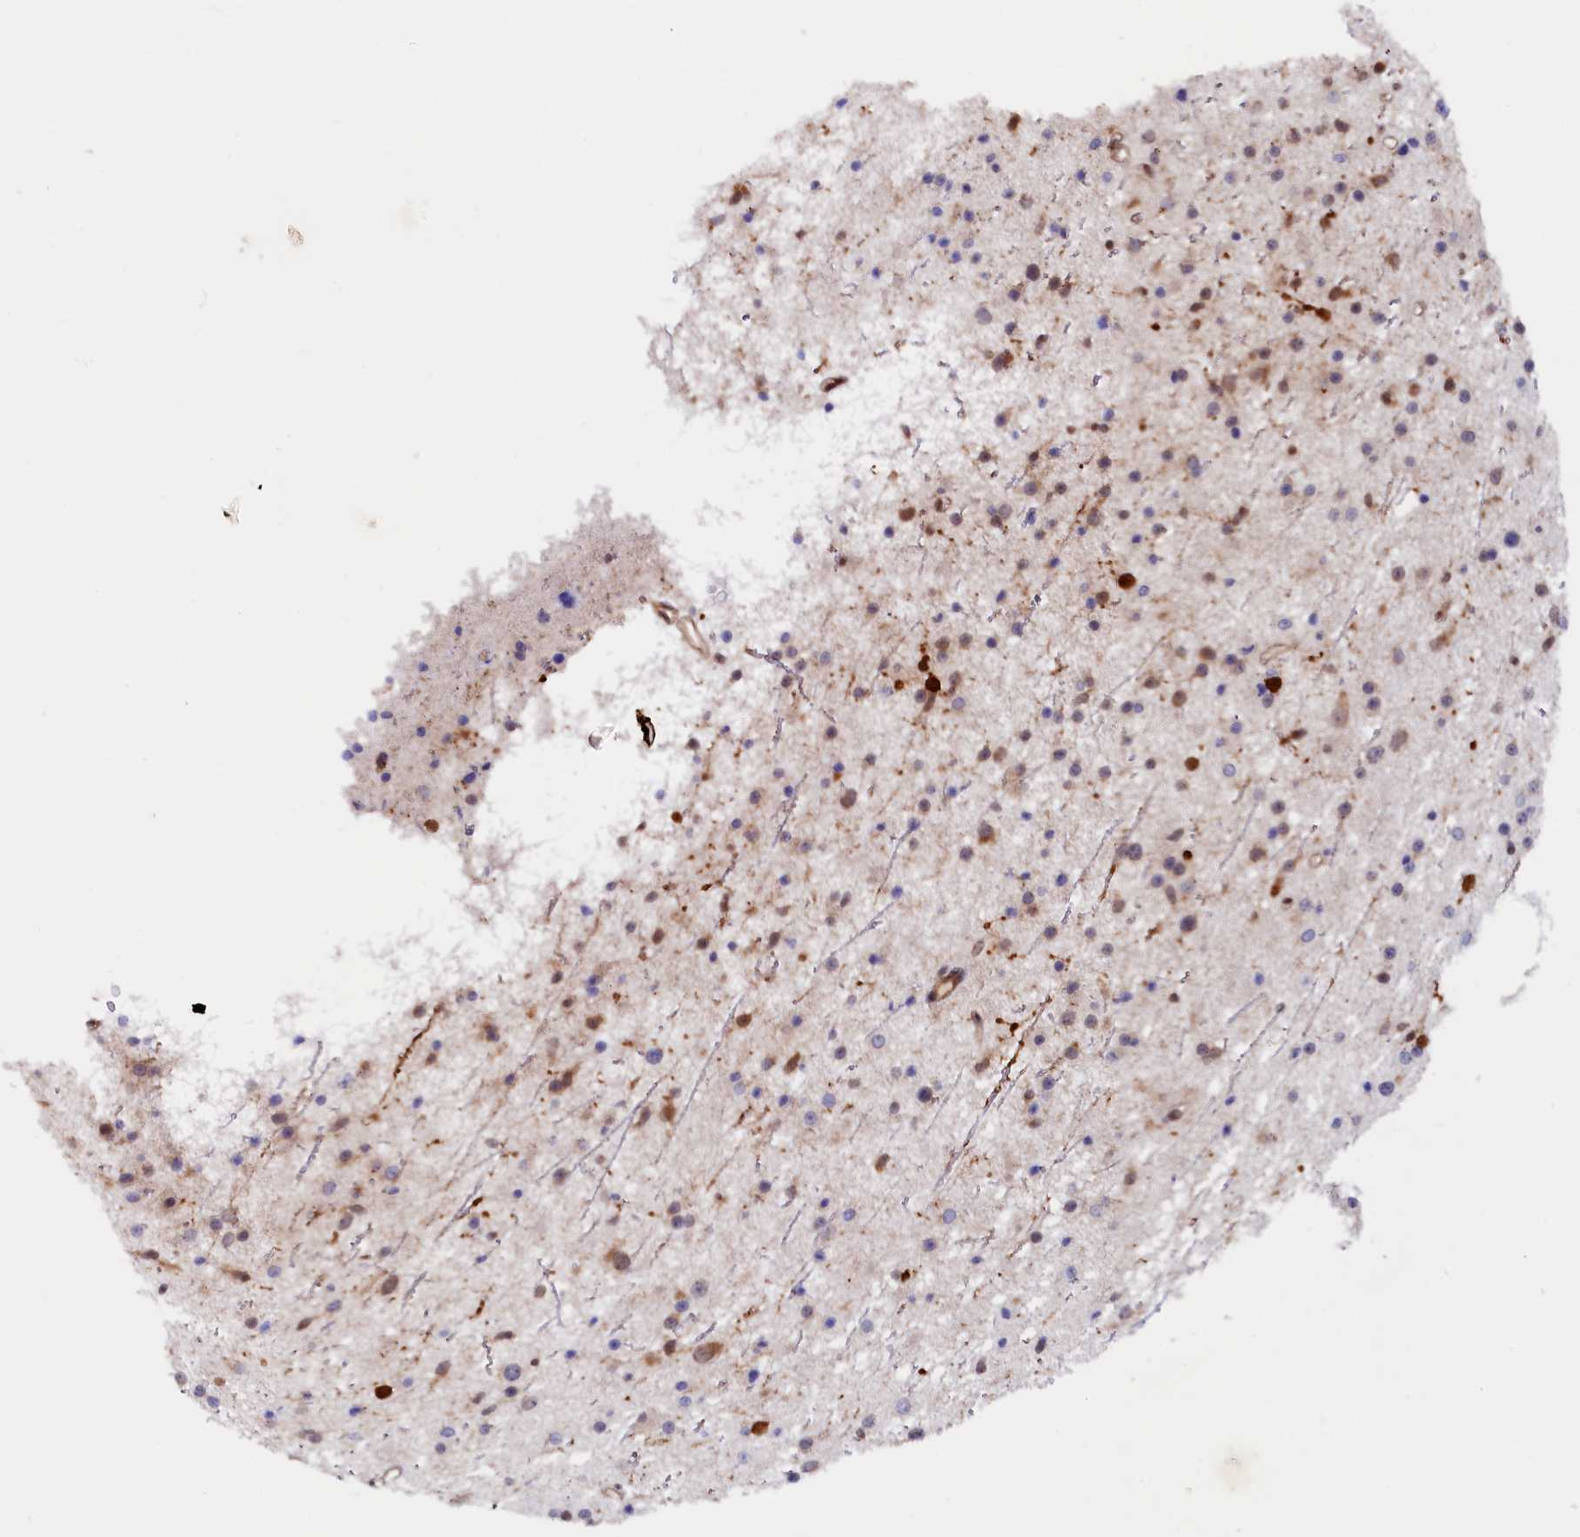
{"staining": {"intensity": "weak", "quantity": "25%-75%", "location": "cytoplasmic/membranous"}, "tissue": "glioma", "cell_type": "Tumor cells", "image_type": "cancer", "snomed": [{"axis": "morphology", "description": "Glioma, malignant, Low grade"}, {"axis": "topography", "description": "Cerebral cortex"}], "caption": "Immunohistochemistry of human glioma demonstrates low levels of weak cytoplasmic/membranous positivity in about 25%-75% of tumor cells.", "gene": "JPT2", "patient": {"sex": "female", "age": 39}}